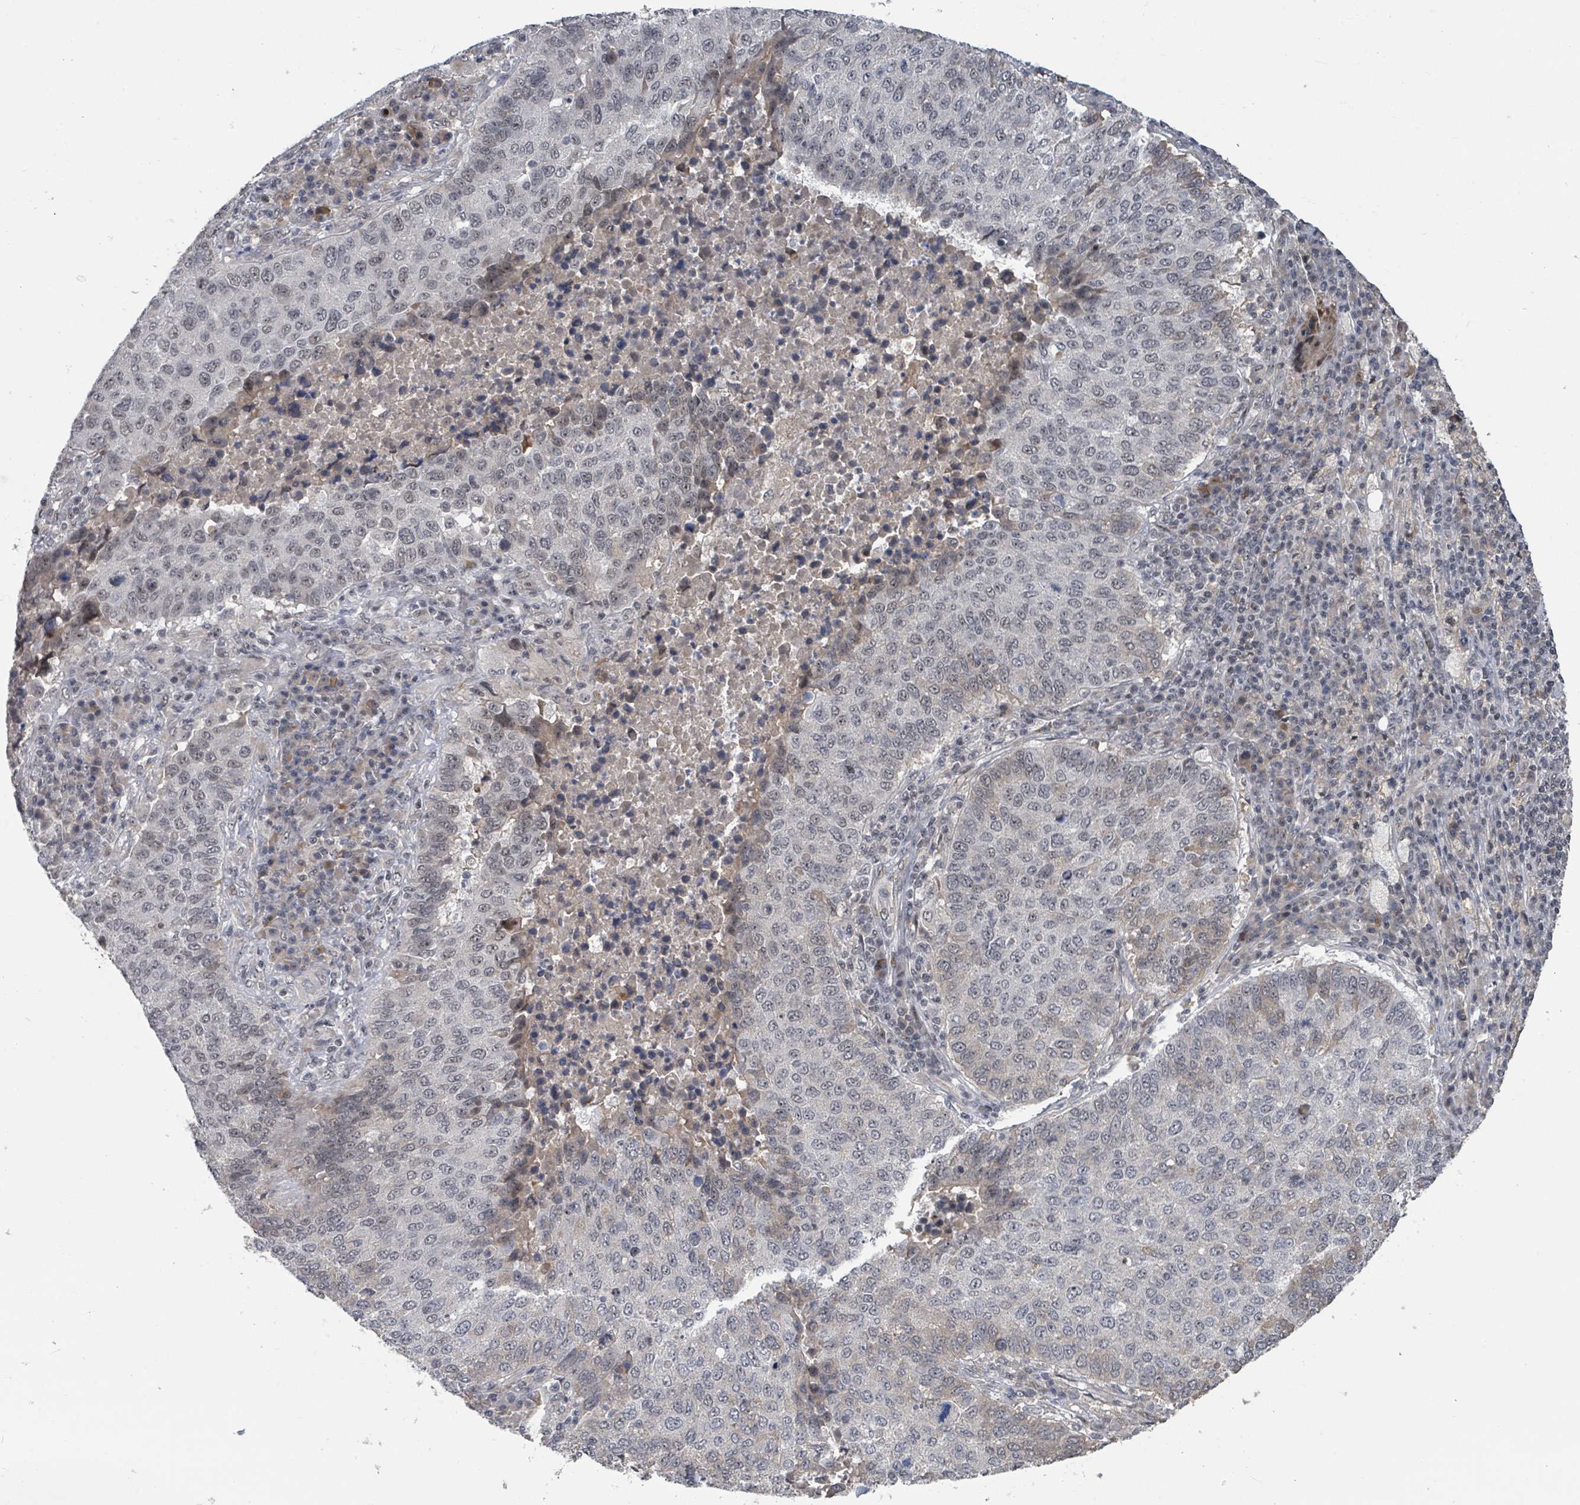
{"staining": {"intensity": "weak", "quantity": "25%-75%", "location": "nuclear"}, "tissue": "lung cancer", "cell_type": "Tumor cells", "image_type": "cancer", "snomed": [{"axis": "morphology", "description": "Squamous cell carcinoma, NOS"}, {"axis": "topography", "description": "Lung"}], "caption": "Immunohistochemistry histopathology image of lung cancer (squamous cell carcinoma) stained for a protein (brown), which demonstrates low levels of weak nuclear staining in approximately 25%-75% of tumor cells.", "gene": "ZBTB14", "patient": {"sex": "male", "age": 73}}